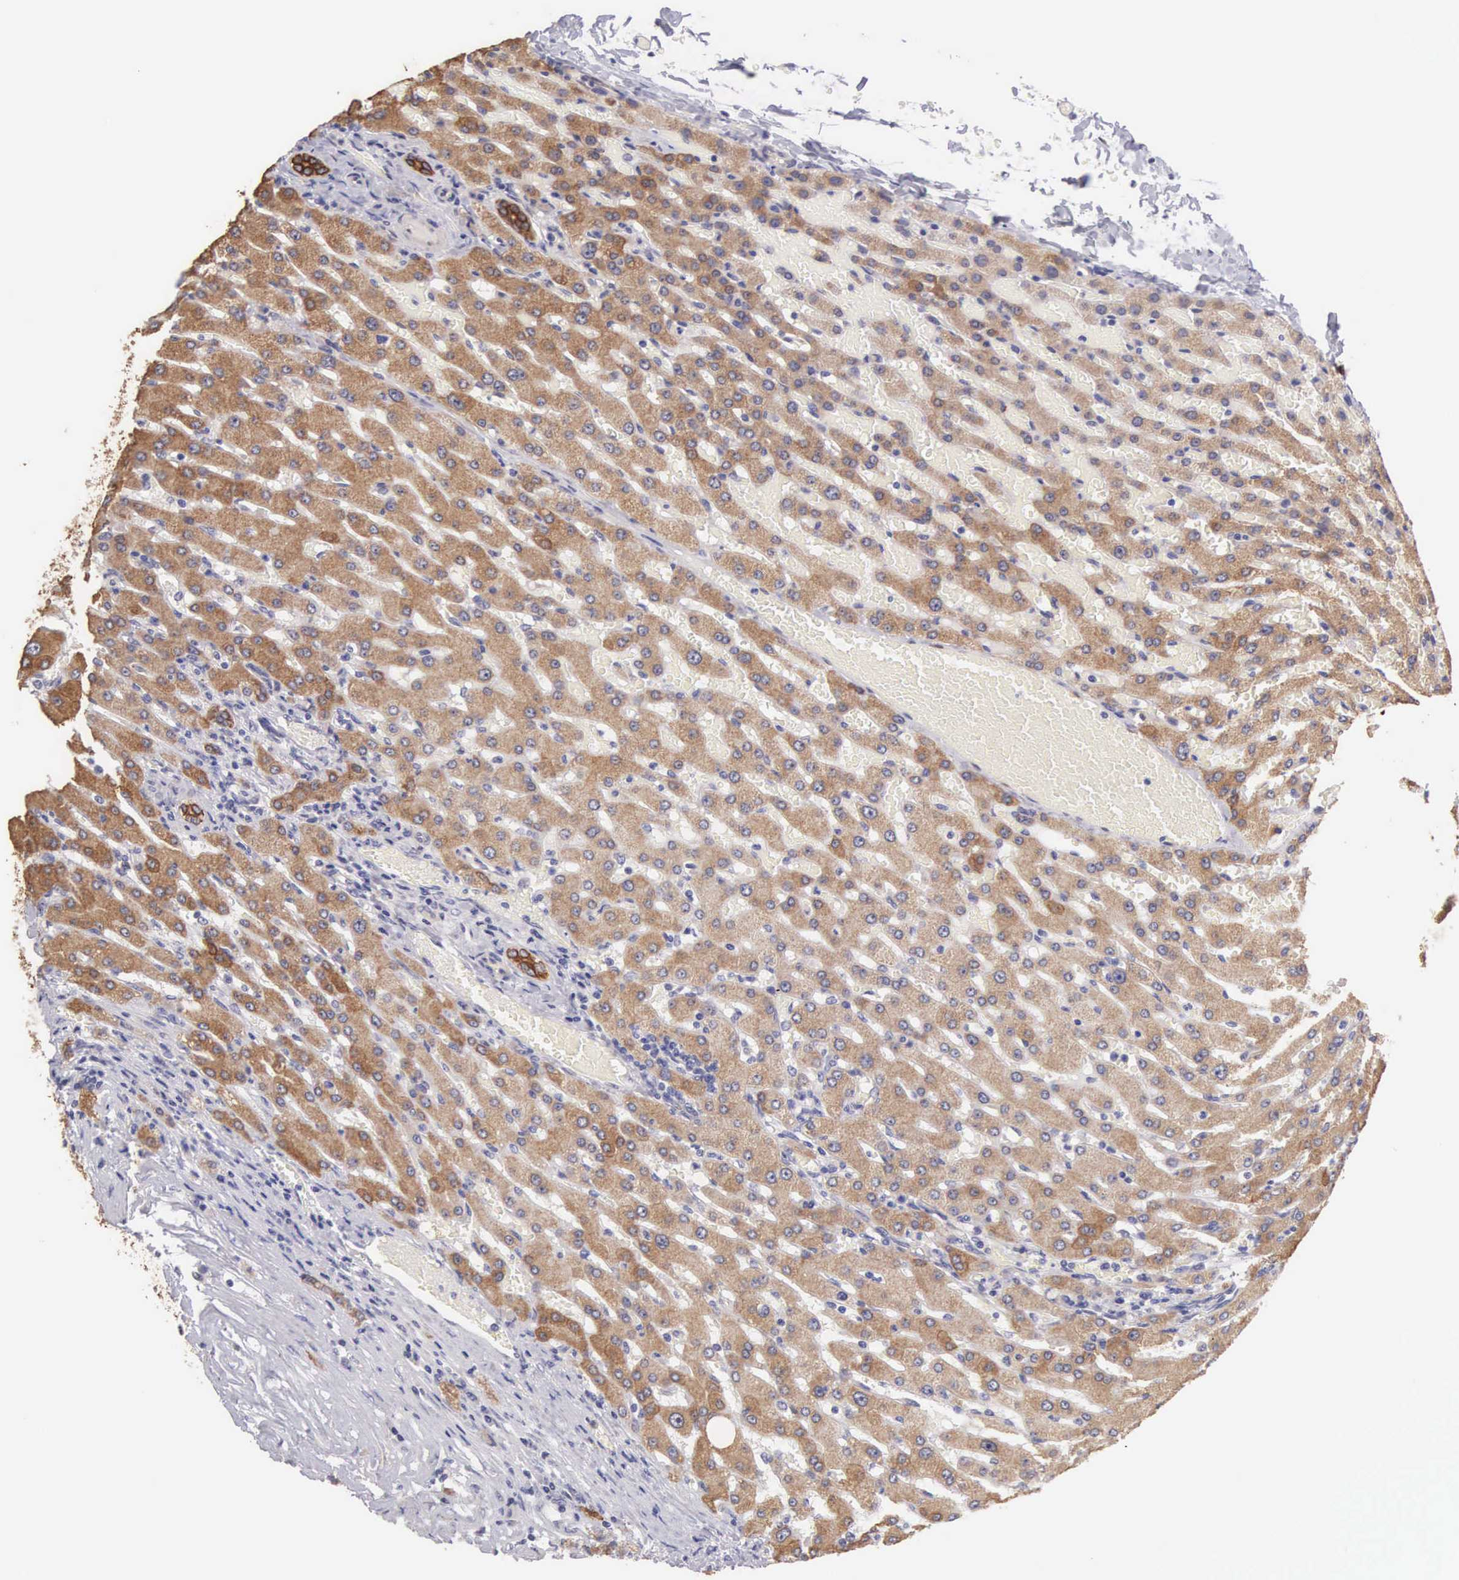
{"staining": {"intensity": "strong", "quantity": ">75%", "location": "cytoplasmic/membranous"}, "tissue": "liver", "cell_type": "Cholangiocytes", "image_type": "normal", "snomed": [{"axis": "morphology", "description": "Normal tissue, NOS"}, {"axis": "topography", "description": "Liver"}], "caption": "An immunohistochemistry (IHC) micrograph of unremarkable tissue is shown. Protein staining in brown labels strong cytoplasmic/membranous positivity in liver within cholangiocytes.", "gene": "PIR", "patient": {"sex": "female", "age": 30}}